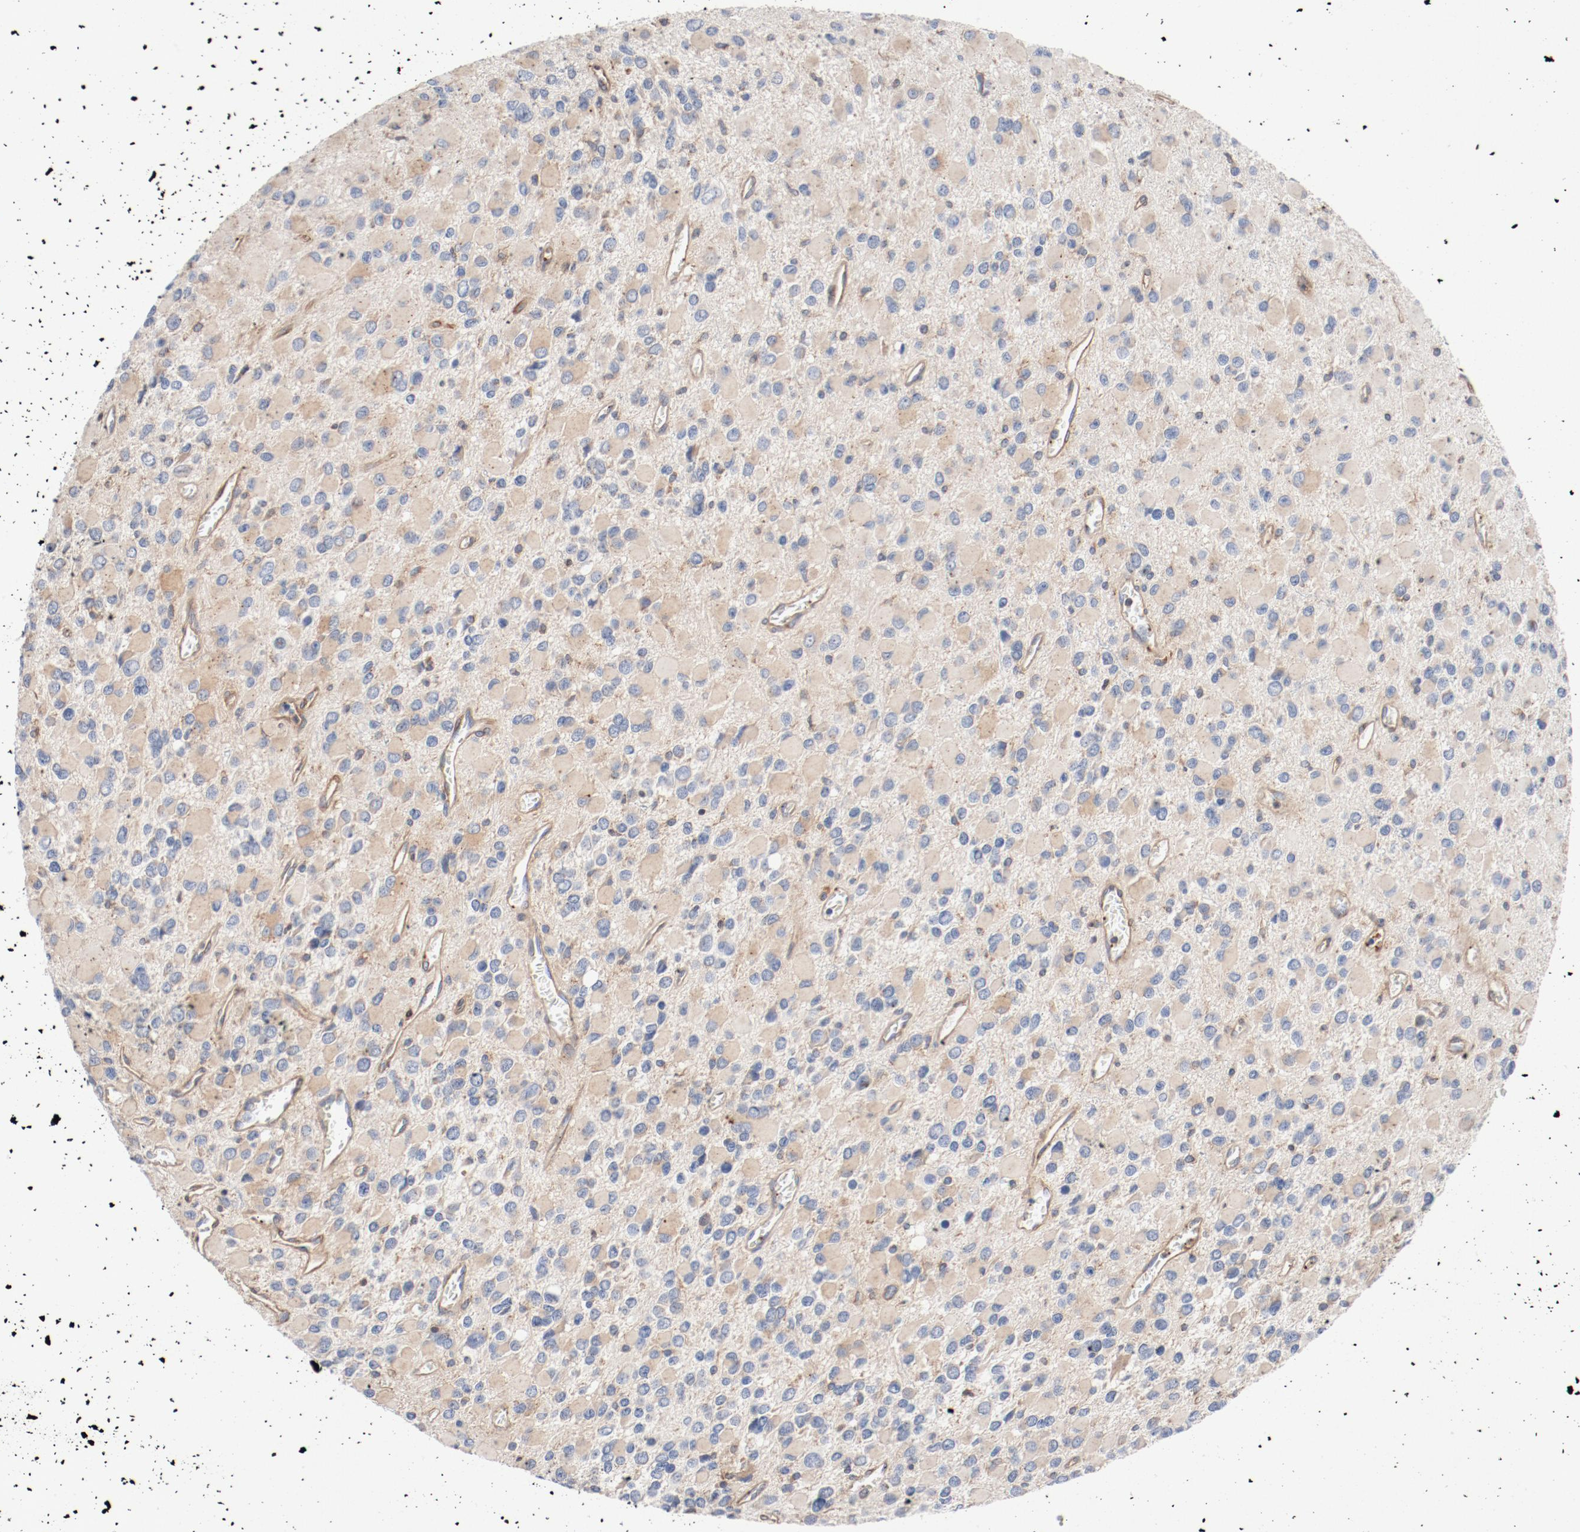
{"staining": {"intensity": "weak", "quantity": "25%-75%", "location": "cytoplasmic/membranous"}, "tissue": "glioma", "cell_type": "Tumor cells", "image_type": "cancer", "snomed": [{"axis": "morphology", "description": "Glioma, malignant, Low grade"}, {"axis": "topography", "description": "Brain"}], "caption": "Glioma stained for a protein (brown) reveals weak cytoplasmic/membranous positive staining in approximately 25%-75% of tumor cells.", "gene": "ILK", "patient": {"sex": "male", "age": 42}}